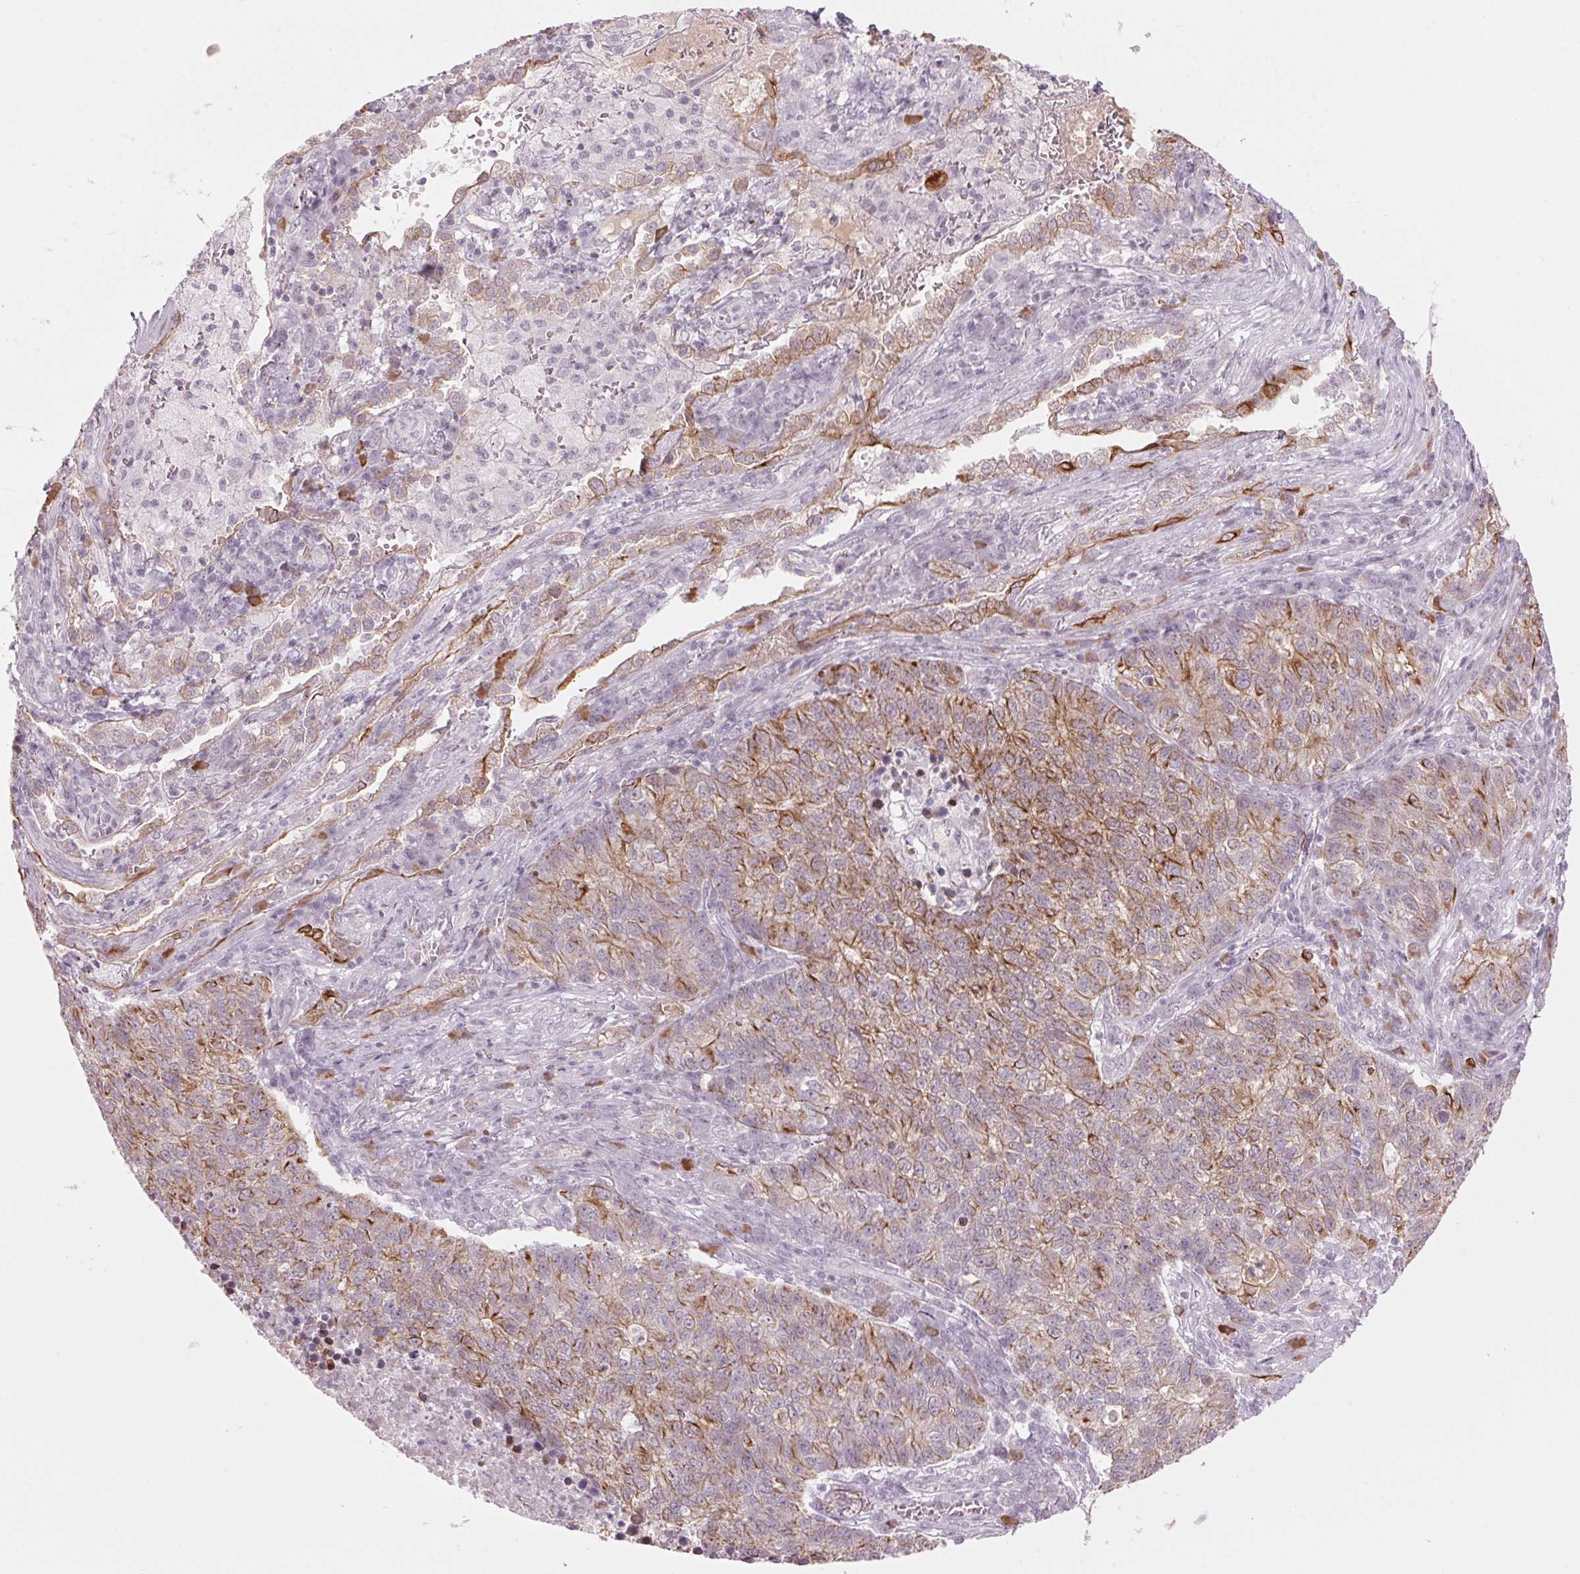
{"staining": {"intensity": "moderate", "quantity": "25%-75%", "location": "cytoplasmic/membranous"}, "tissue": "lung cancer", "cell_type": "Tumor cells", "image_type": "cancer", "snomed": [{"axis": "morphology", "description": "Adenocarcinoma, NOS"}, {"axis": "topography", "description": "Lung"}], "caption": "An image showing moderate cytoplasmic/membranous expression in approximately 25%-75% of tumor cells in adenocarcinoma (lung), as visualized by brown immunohistochemical staining.", "gene": "SCTR", "patient": {"sex": "male", "age": 57}}